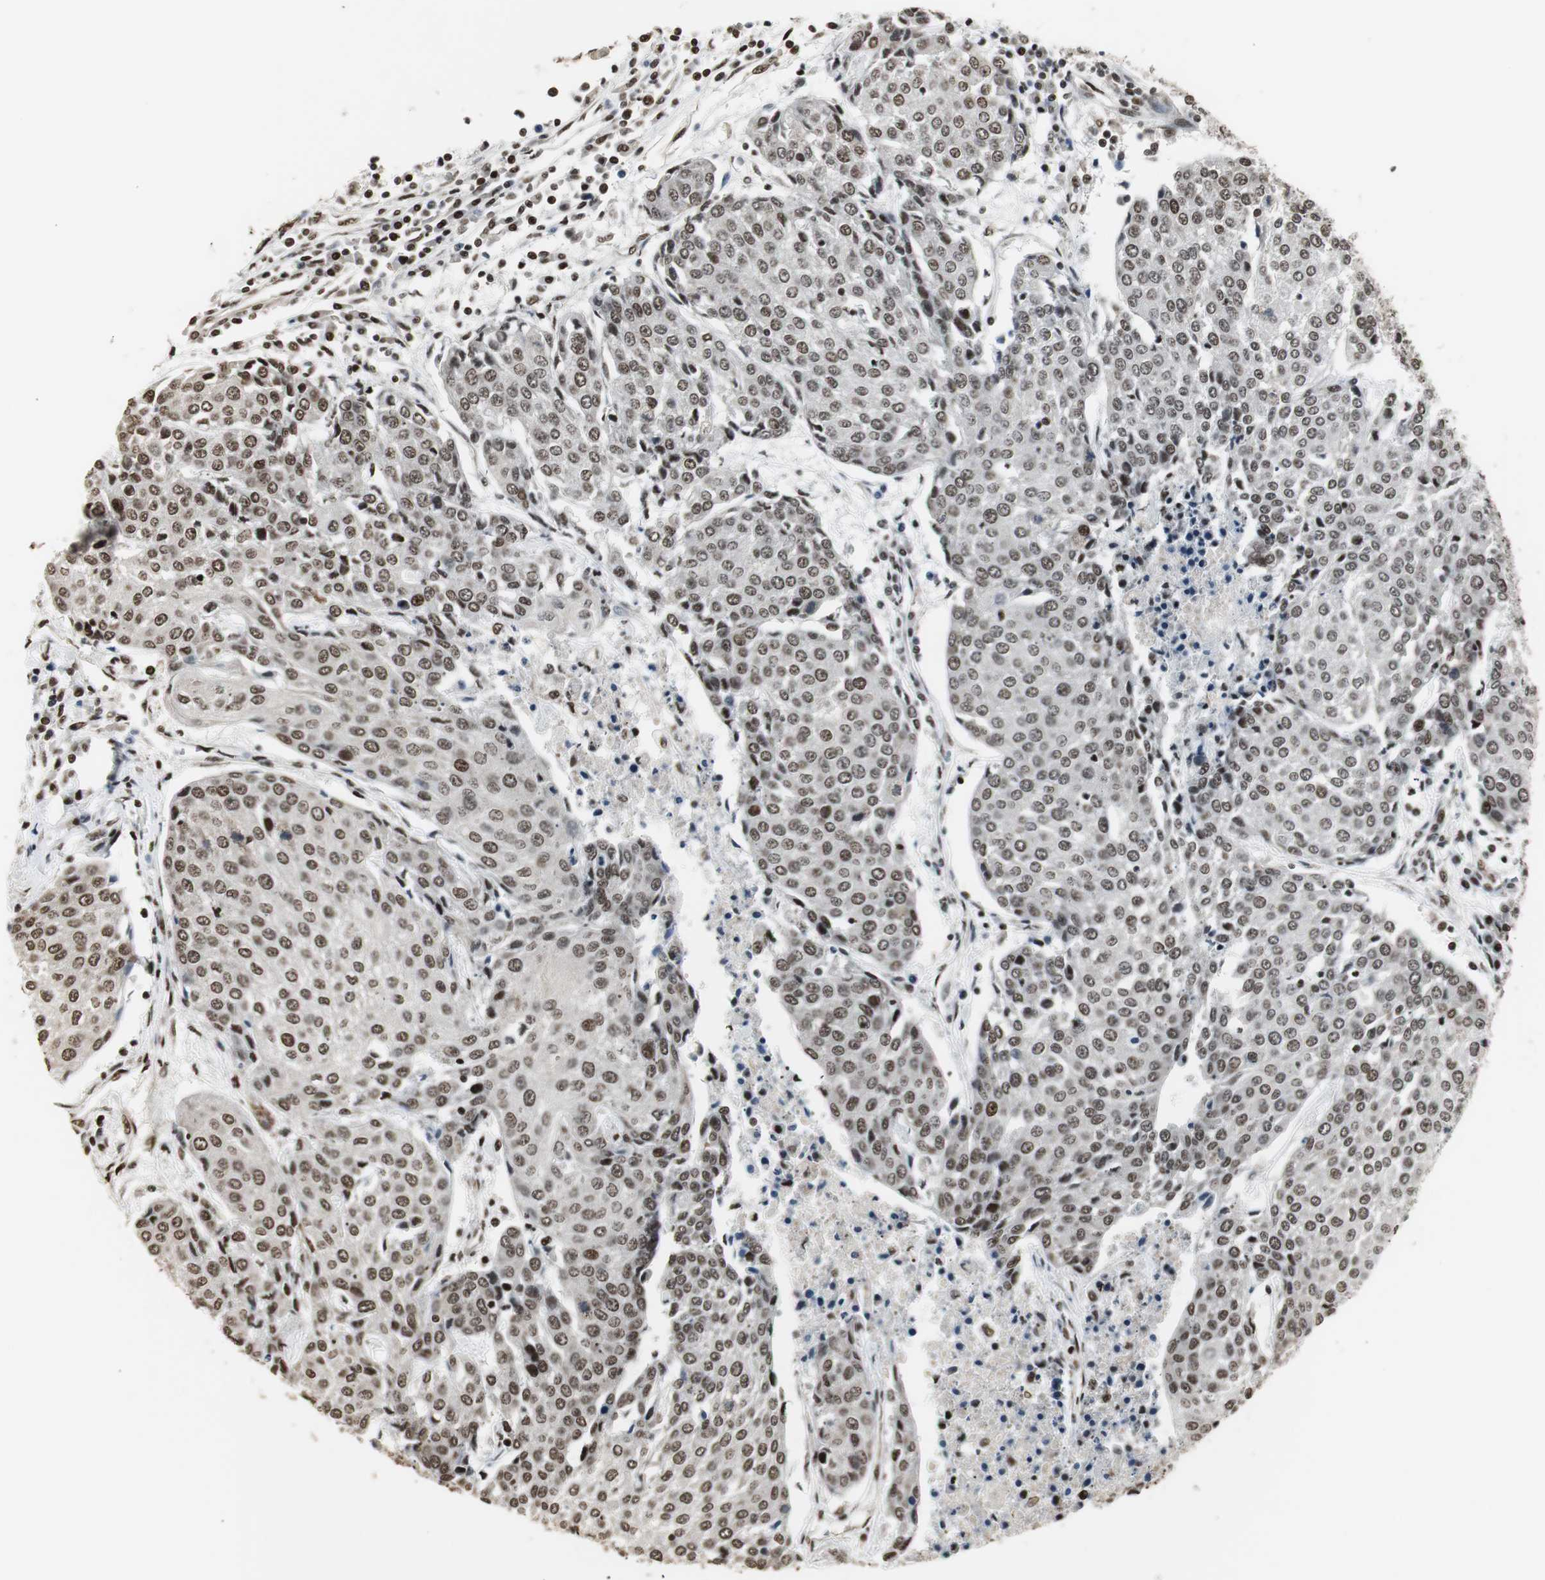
{"staining": {"intensity": "moderate", "quantity": ">75%", "location": "nuclear"}, "tissue": "urothelial cancer", "cell_type": "Tumor cells", "image_type": "cancer", "snomed": [{"axis": "morphology", "description": "Urothelial carcinoma, High grade"}, {"axis": "topography", "description": "Urinary bladder"}], "caption": "This is a micrograph of immunohistochemistry staining of urothelial cancer, which shows moderate expression in the nuclear of tumor cells.", "gene": "PARN", "patient": {"sex": "female", "age": 85}}